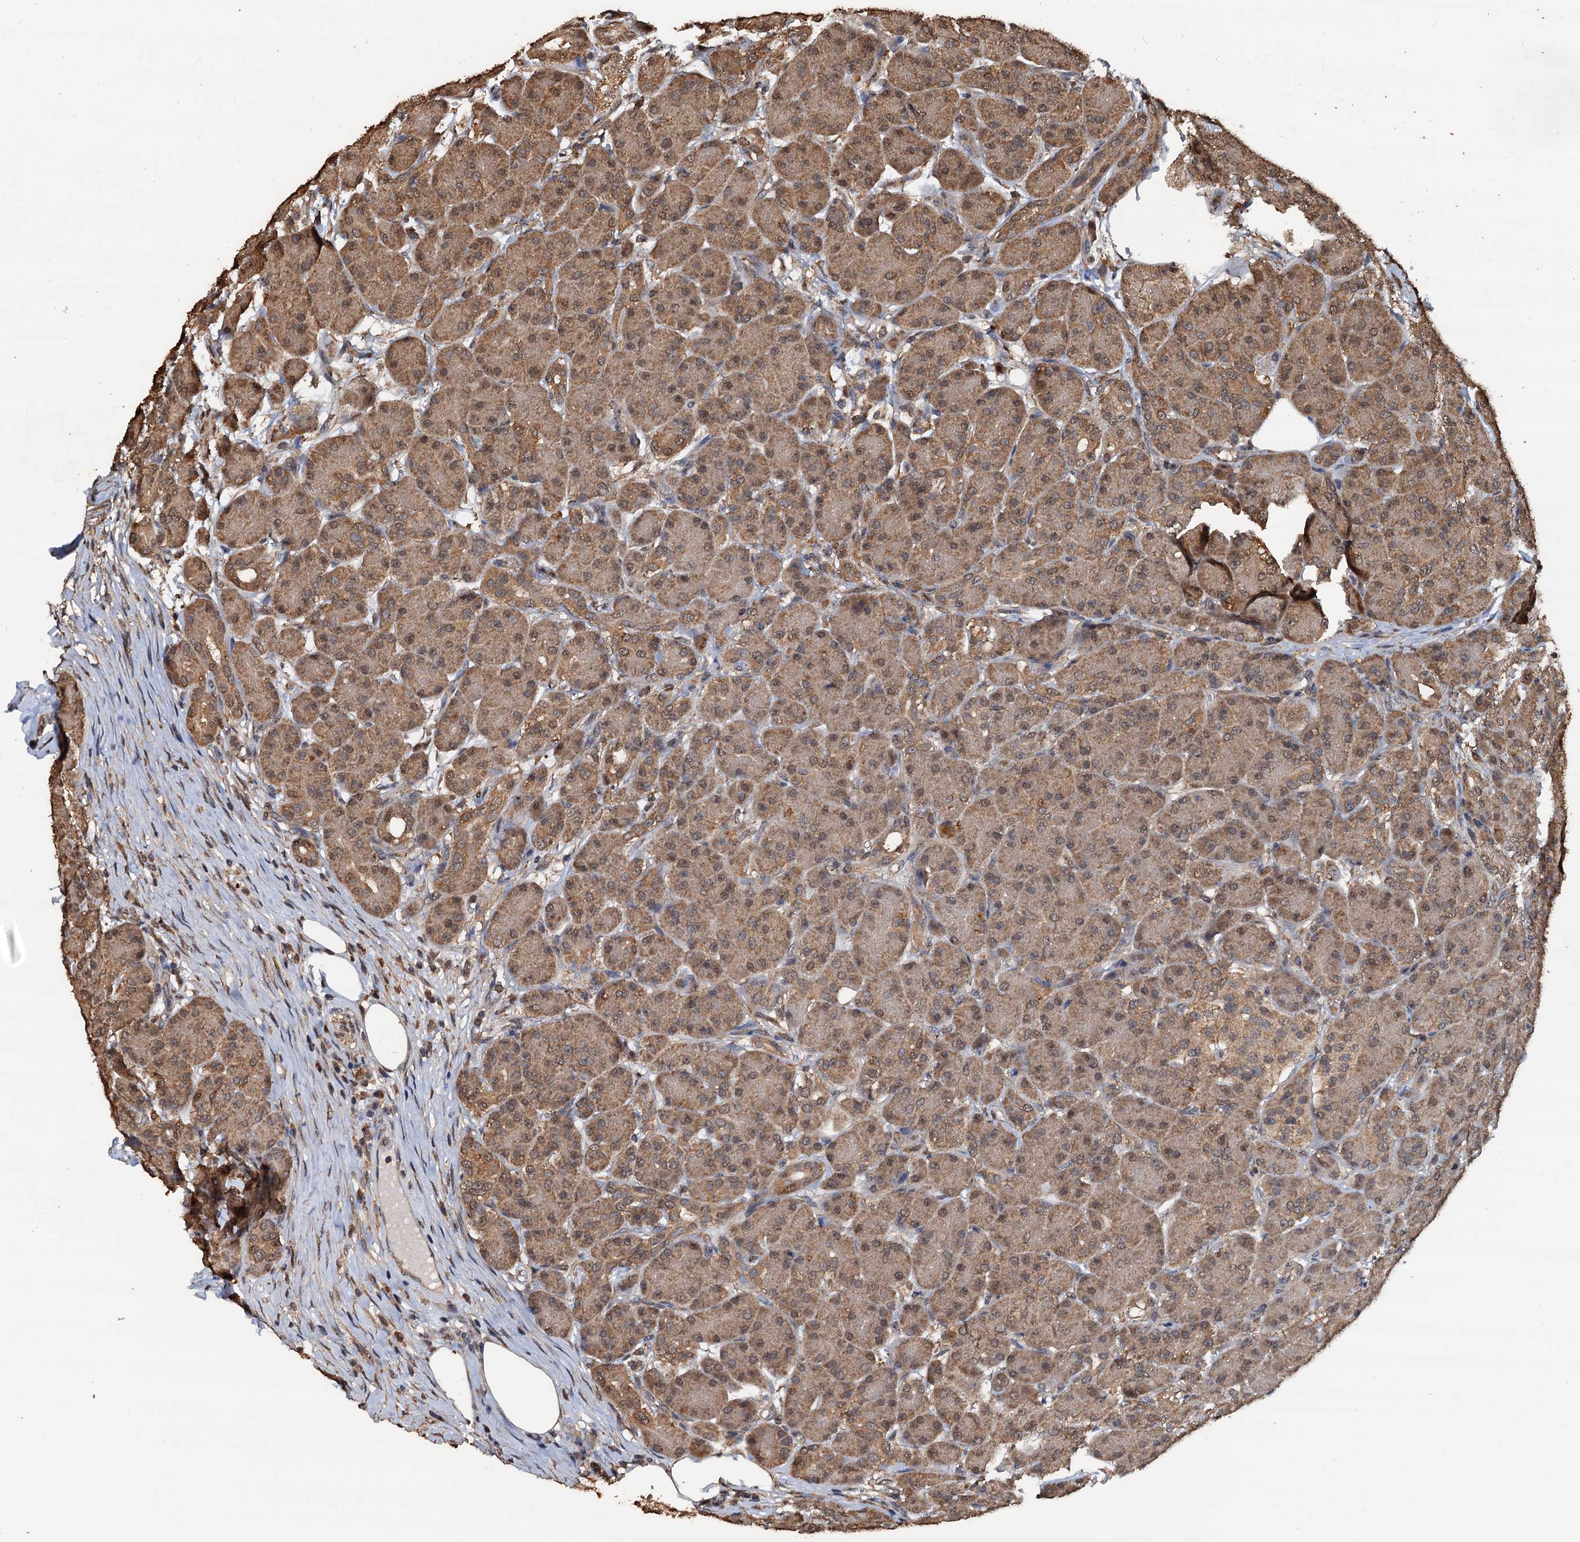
{"staining": {"intensity": "moderate", "quantity": ">75%", "location": "cytoplasmic/membranous,nuclear"}, "tissue": "pancreas", "cell_type": "Exocrine glandular cells", "image_type": "normal", "snomed": [{"axis": "morphology", "description": "Normal tissue, NOS"}, {"axis": "topography", "description": "Pancreas"}], "caption": "This histopathology image exhibits immunohistochemistry staining of benign pancreas, with medium moderate cytoplasmic/membranous,nuclear expression in approximately >75% of exocrine glandular cells.", "gene": "PSMD9", "patient": {"sex": "male", "age": 63}}